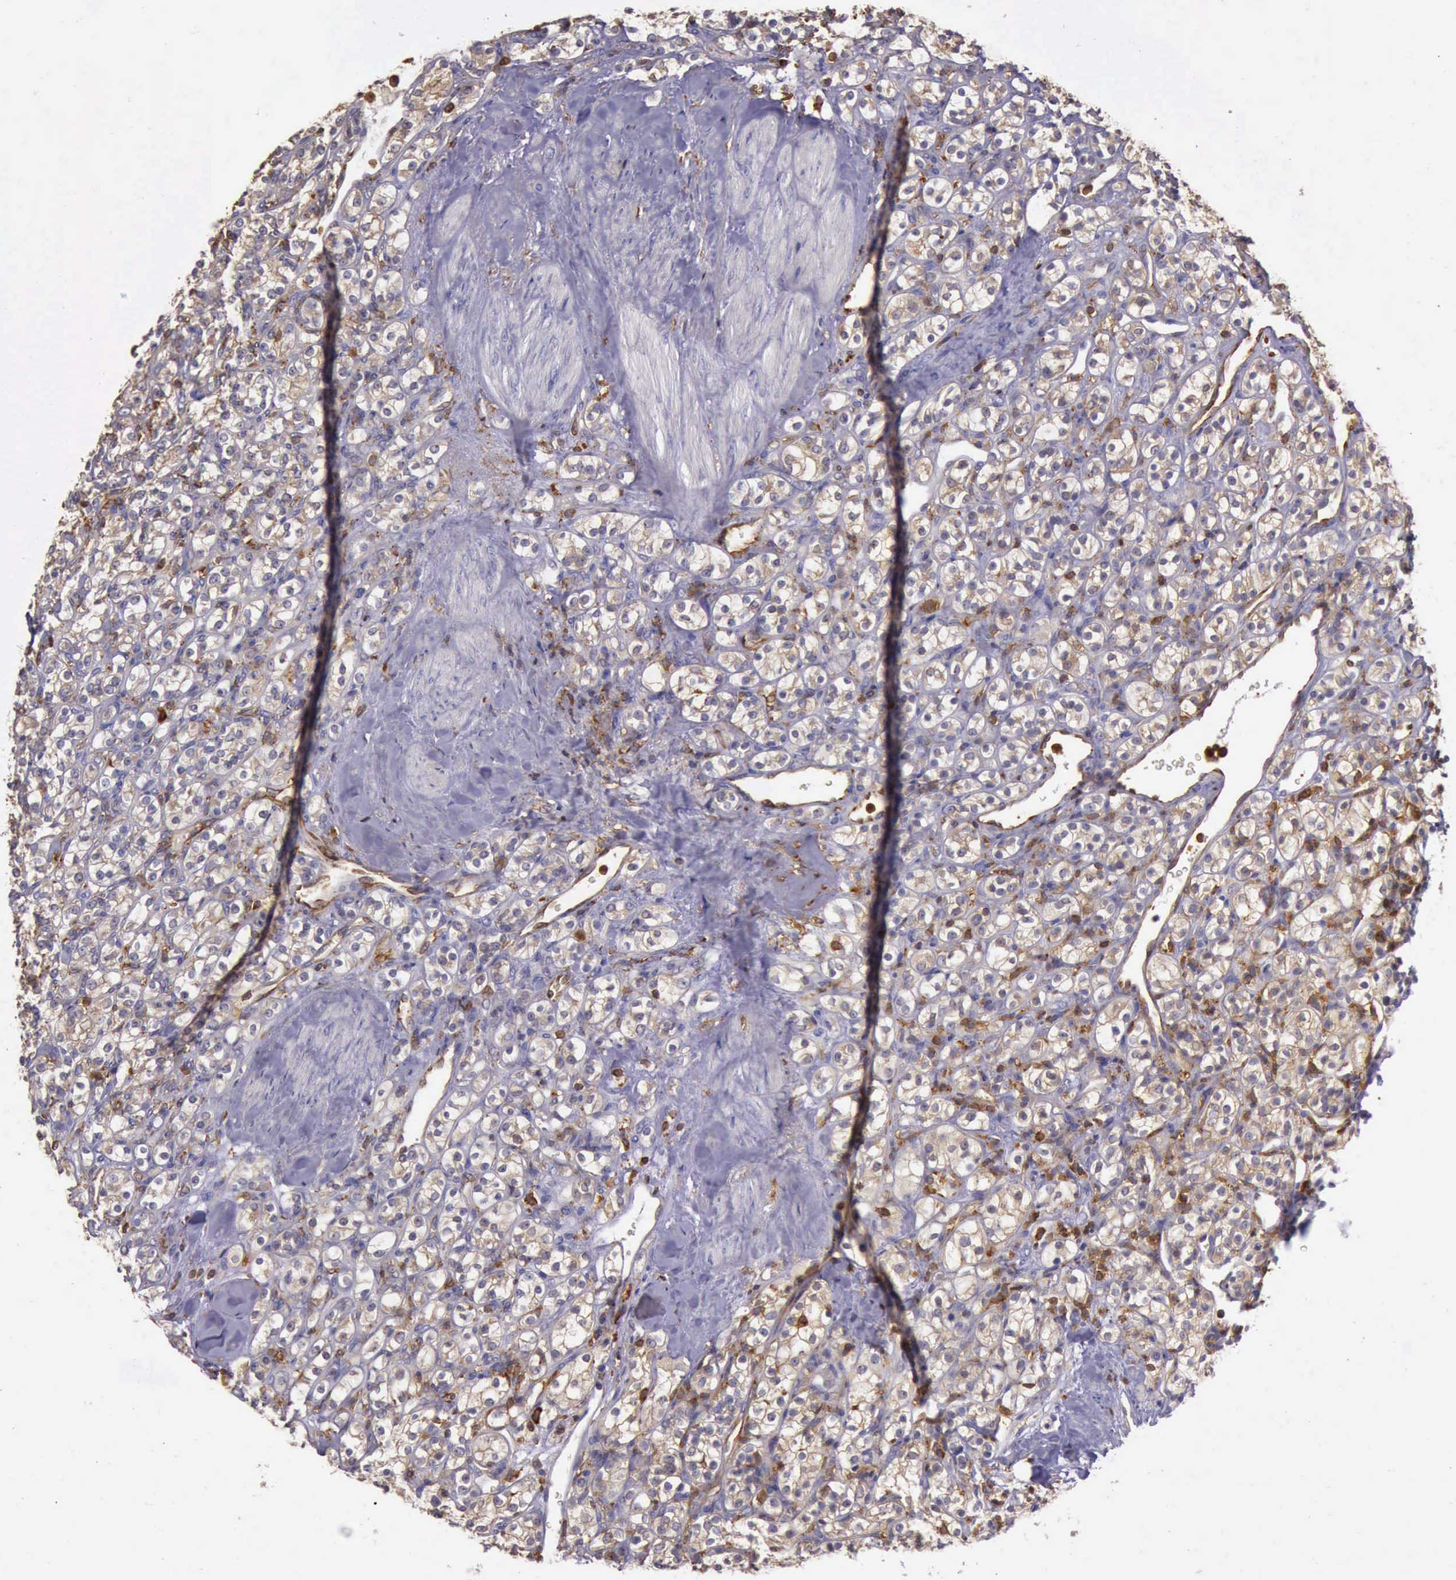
{"staining": {"intensity": "negative", "quantity": "none", "location": "none"}, "tissue": "renal cancer", "cell_type": "Tumor cells", "image_type": "cancer", "snomed": [{"axis": "morphology", "description": "Adenocarcinoma, NOS"}, {"axis": "topography", "description": "Kidney"}], "caption": "Human adenocarcinoma (renal) stained for a protein using immunohistochemistry (IHC) displays no staining in tumor cells.", "gene": "ARHGAP4", "patient": {"sex": "male", "age": 77}}